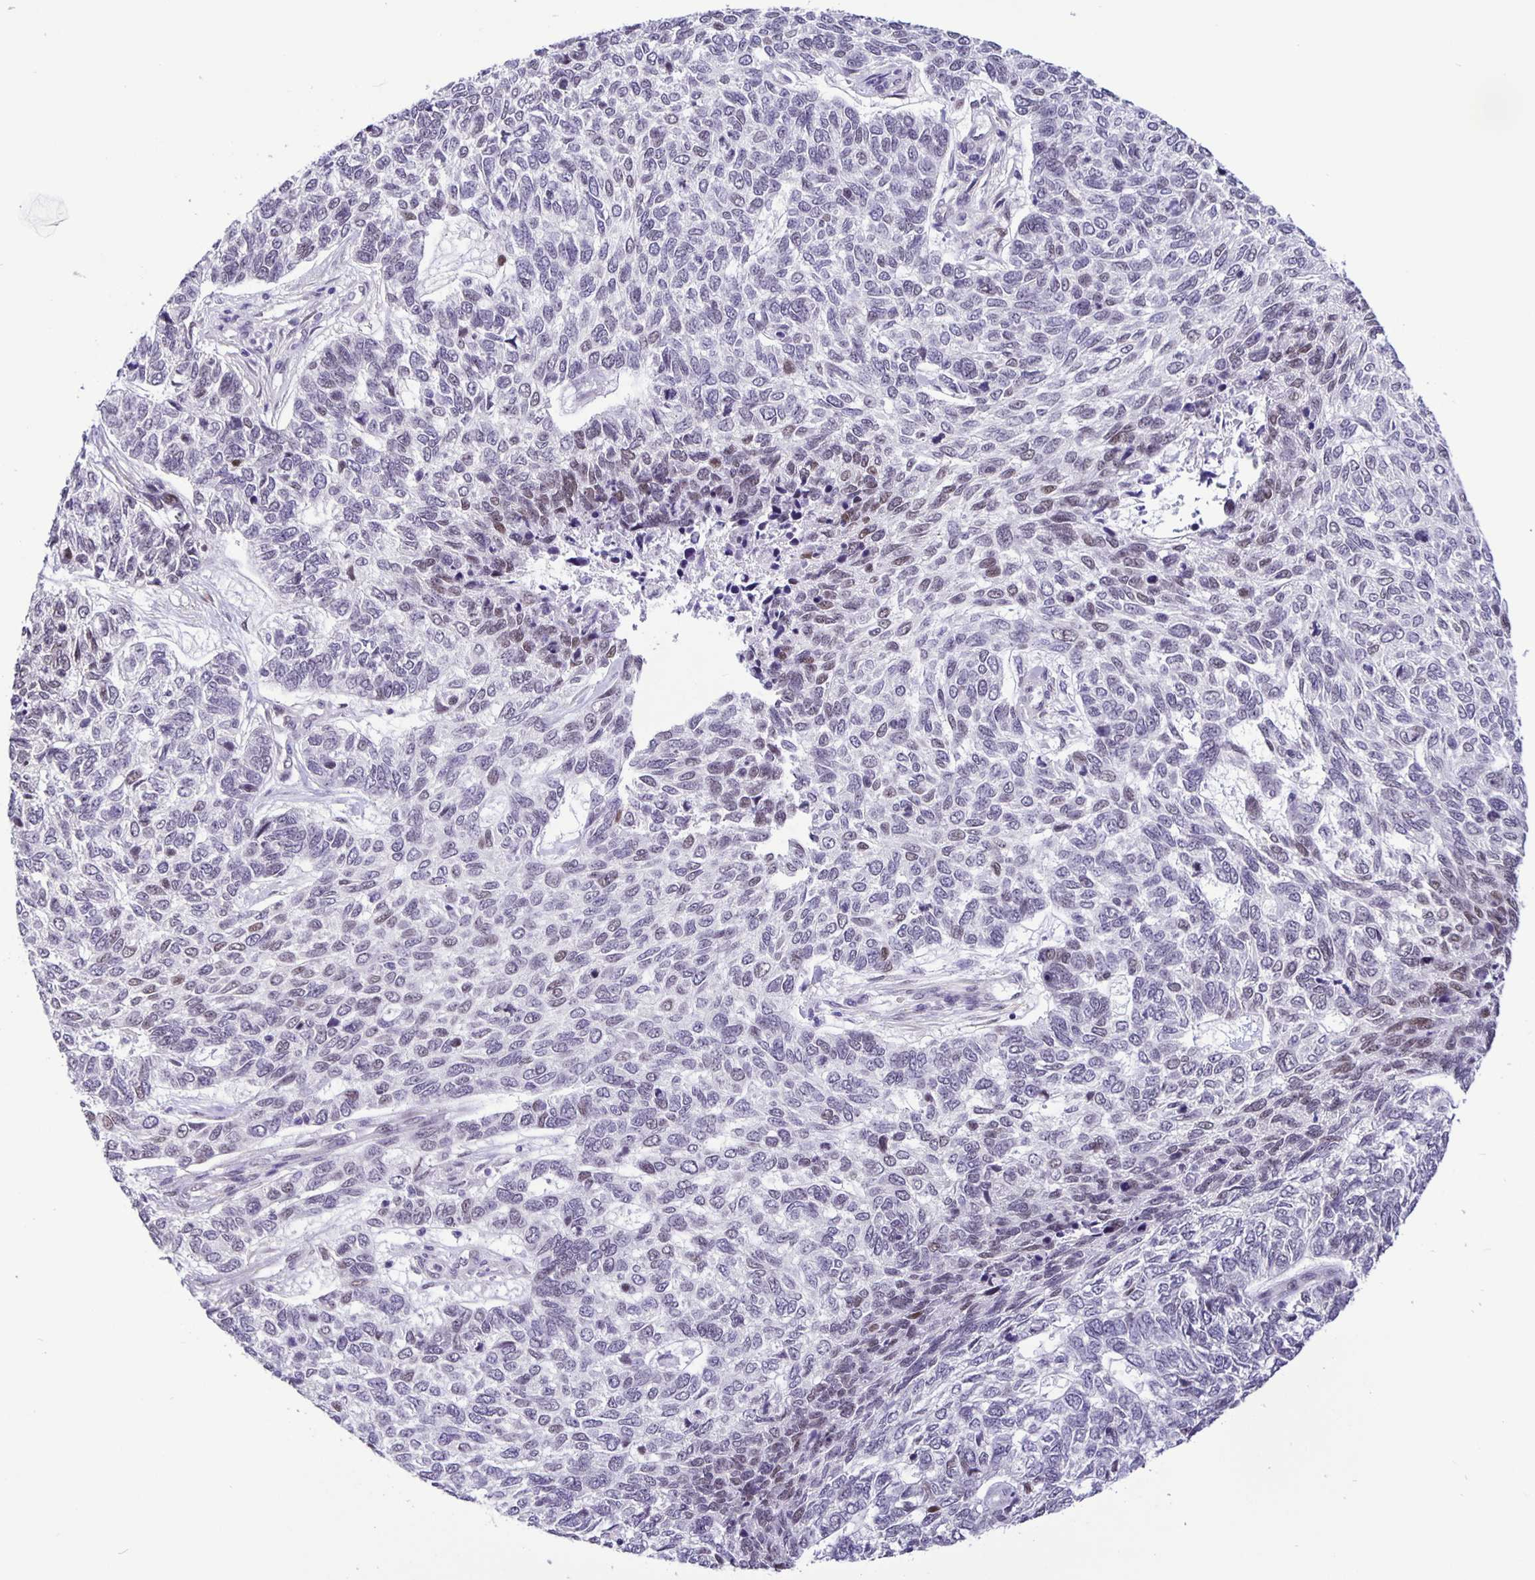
{"staining": {"intensity": "weak", "quantity": "<25%", "location": "nuclear"}, "tissue": "skin cancer", "cell_type": "Tumor cells", "image_type": "cancer", "snomed": [{"axis": "morphology", "description": "Basal cell carcinoma"}, {"axis": "topography", "description": "Skin"}], "caption": "A high-resolution micrograph shows immunohistochemistry (IHC) staining of skin cancer, which displays no significant positivity in tumor cells. (DAB (3,3'-diaminobenzidine) immunohistochemistry with hematoxylin counter stain).", "gene": "FOSL2", "patient": {"sex": "female", "age": 65}}